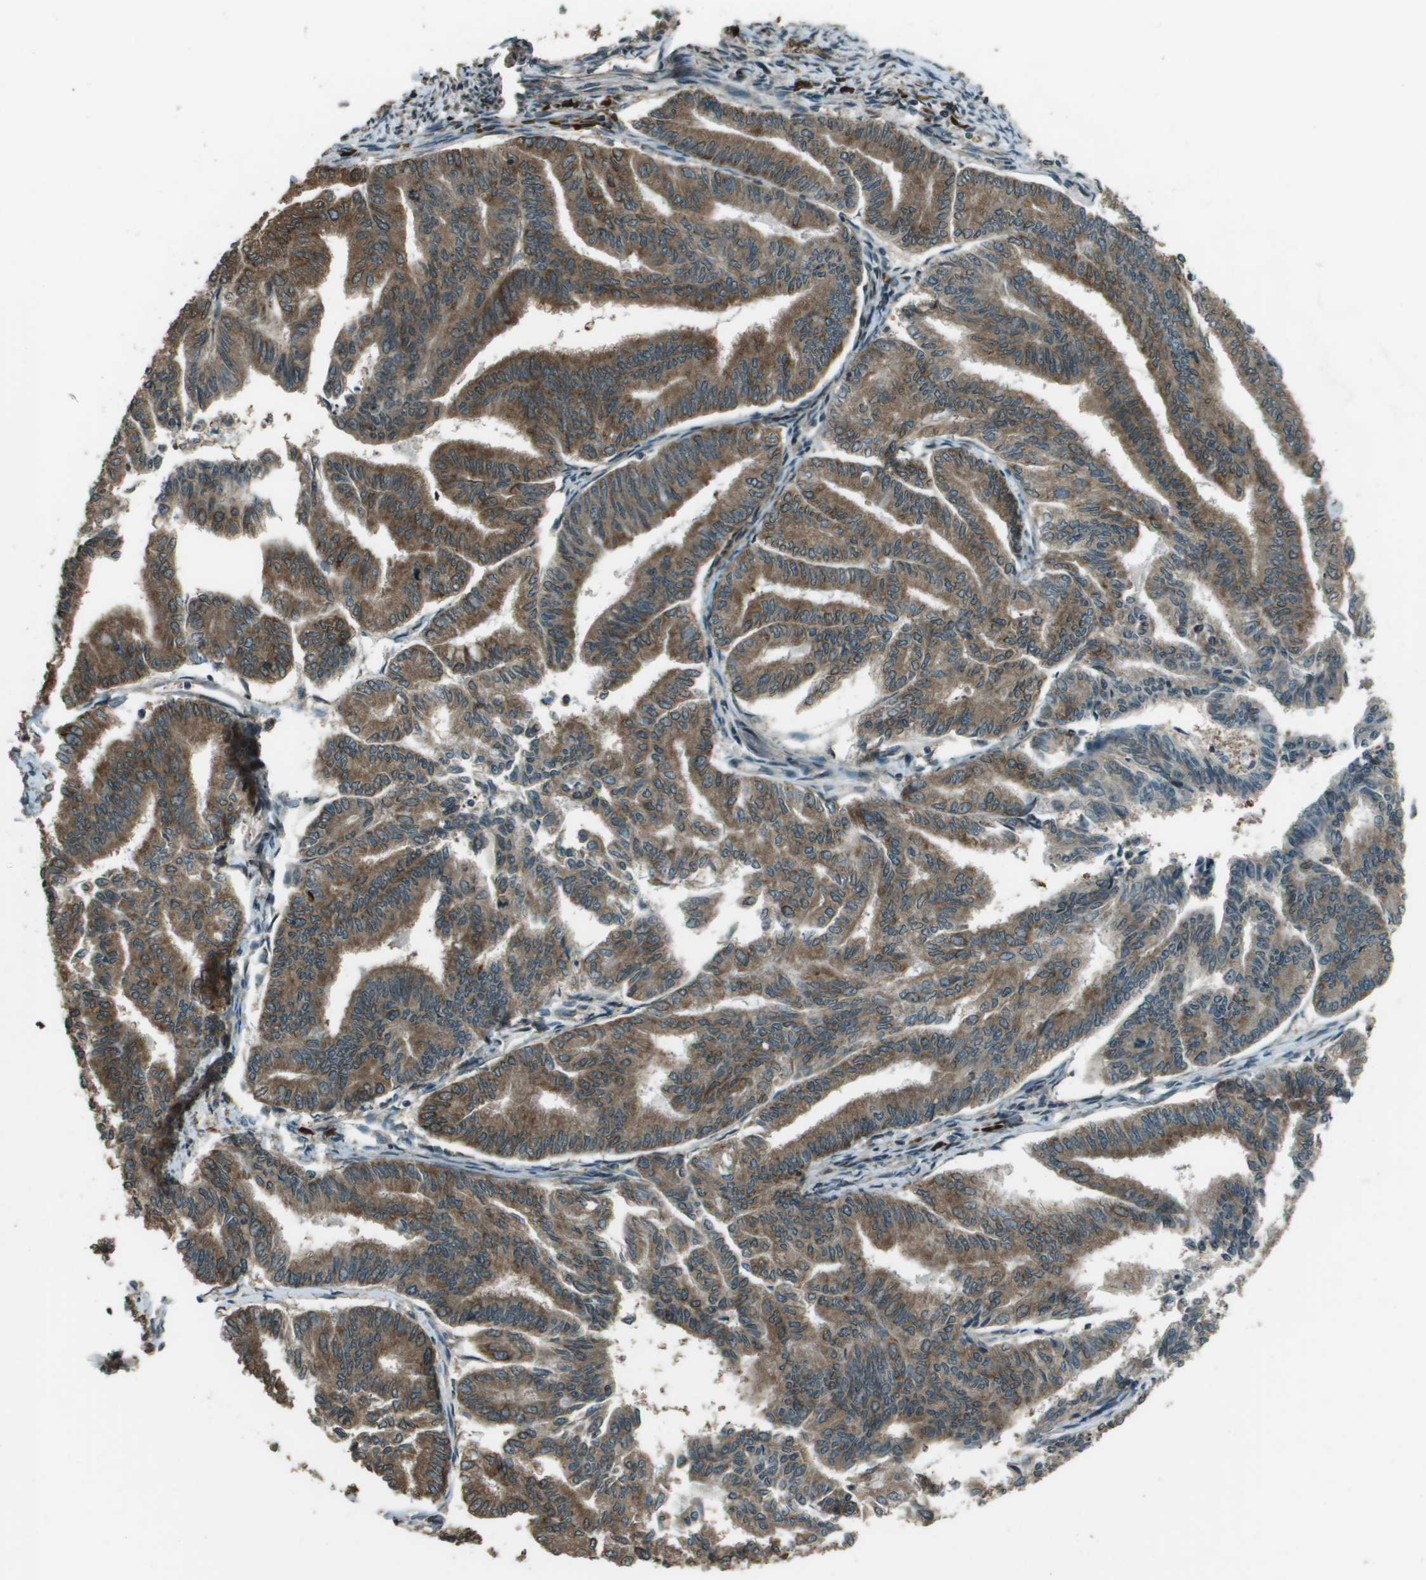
{"staining": {"intensity": "moderate", "quantity": ">75%", "location": "cytoplasmic/membranous"}, "tissue": "endometrial cancer", "cell_type": "Tumor cells", "image_type": "cancer", "snomed": [{"axis": "morphology", "description": "Adenocarcinoma, NOS"}, {"axis": "topography", "description": "Endometrium"}], "caption": "Immunohistochemical staining of adenocarcinoma (endometrial) shows medium levels of moderate cytoplasmic/membranous staining in about >75% of tumor cells.", "gene": "SDC3", "patient": {"sex": "female", "age": 79}}